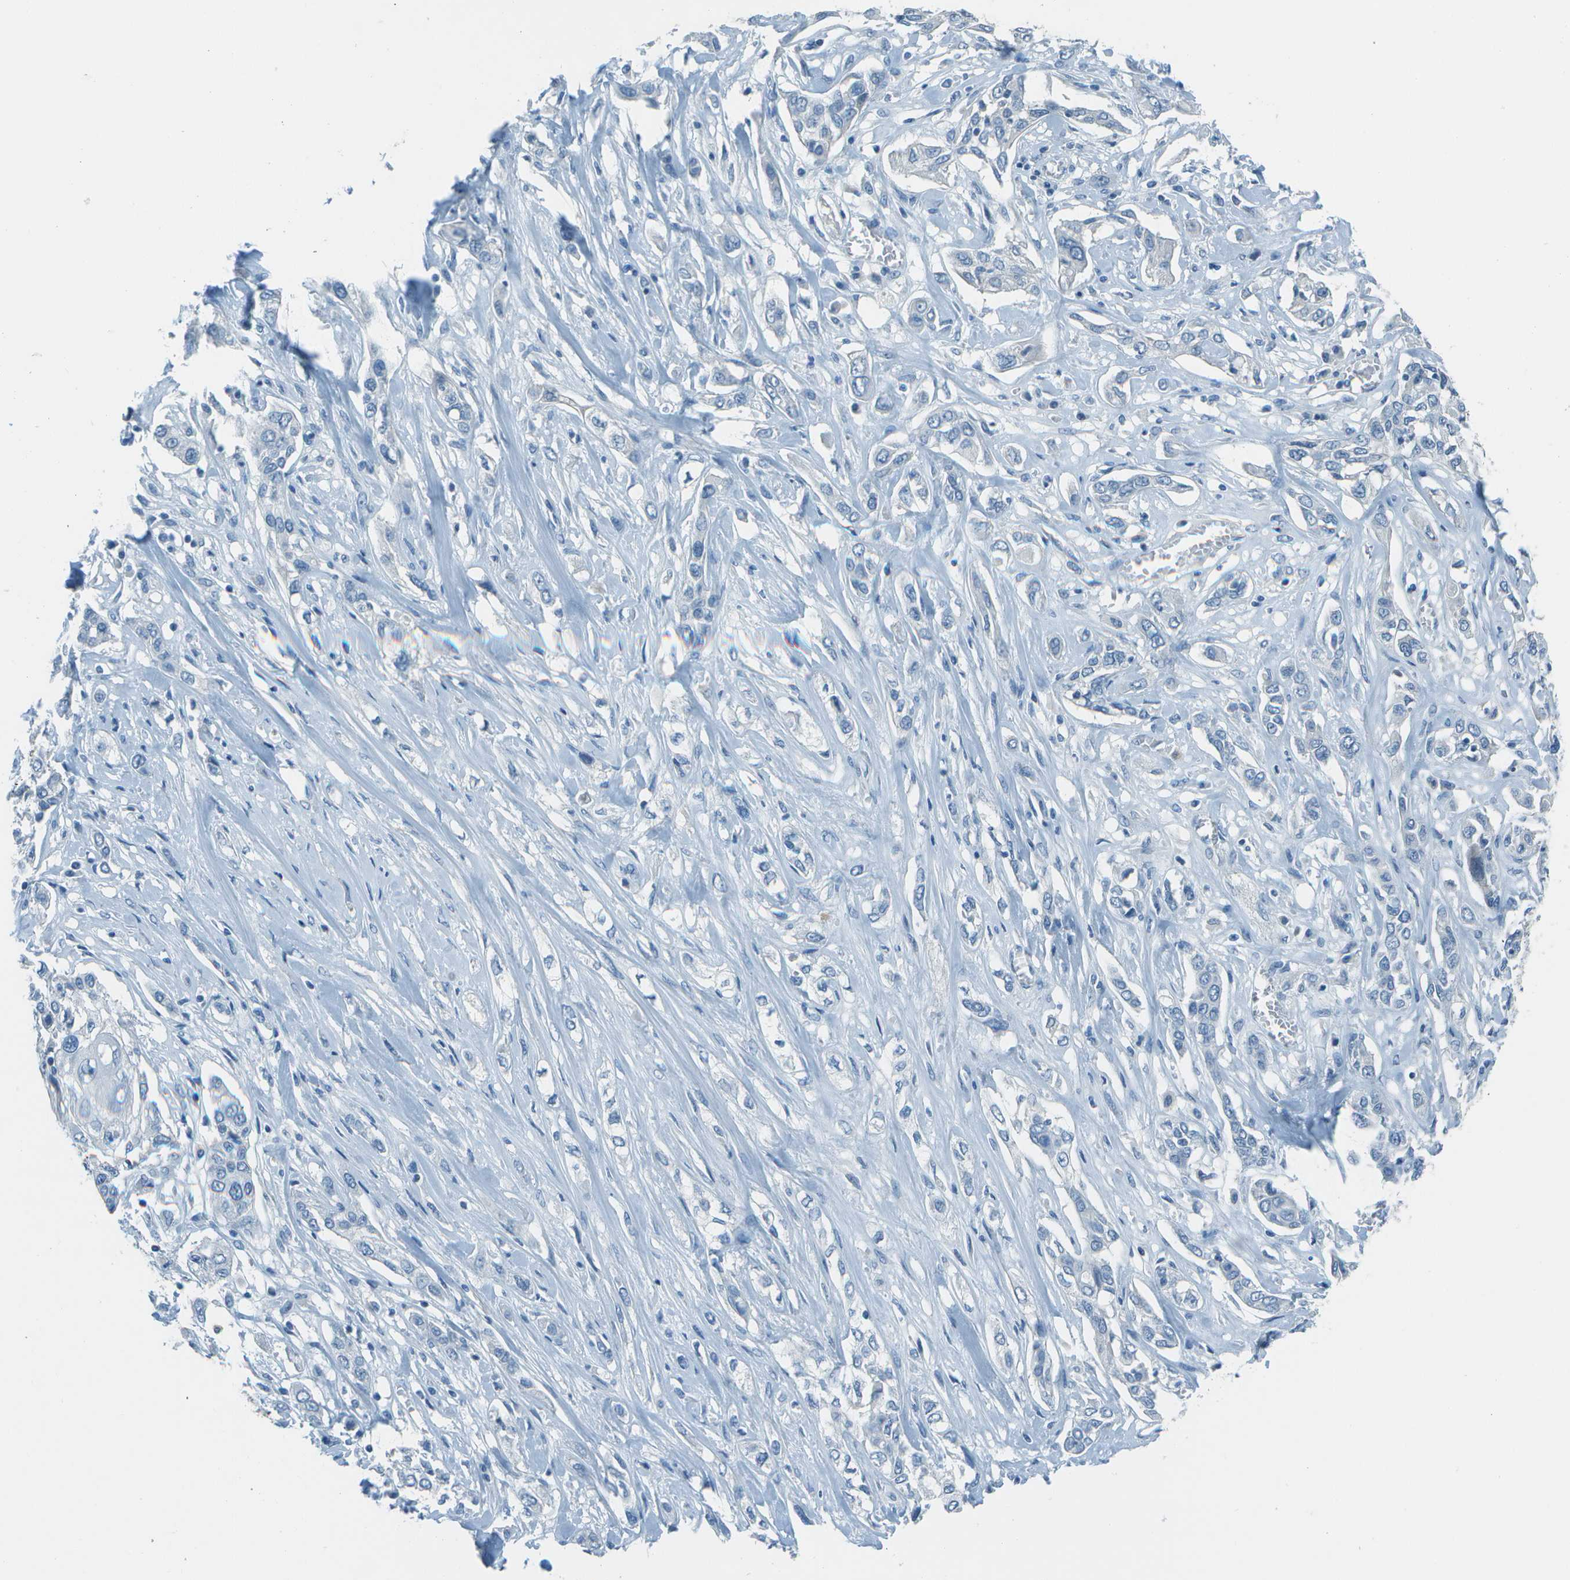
{"staining": {"intensity": "negative", "quantity": "none", "location": "none"}, "tissue": "lung cancer", "cell_type": "Tumor cells", "image_type": "cancer", "snomed": [{"axis": "morphology", "description": "Squamous cell carcinoma, NOS"}, {"axis": "topography", "description": "Lung"}], "caption": "This is a histopathology image of immunohistochemistry (IHC) staining of lung cancer, which shows no expression in tumor cells.", "gene": "FGF1", "patient": {"sex": "male", "age": 71}}